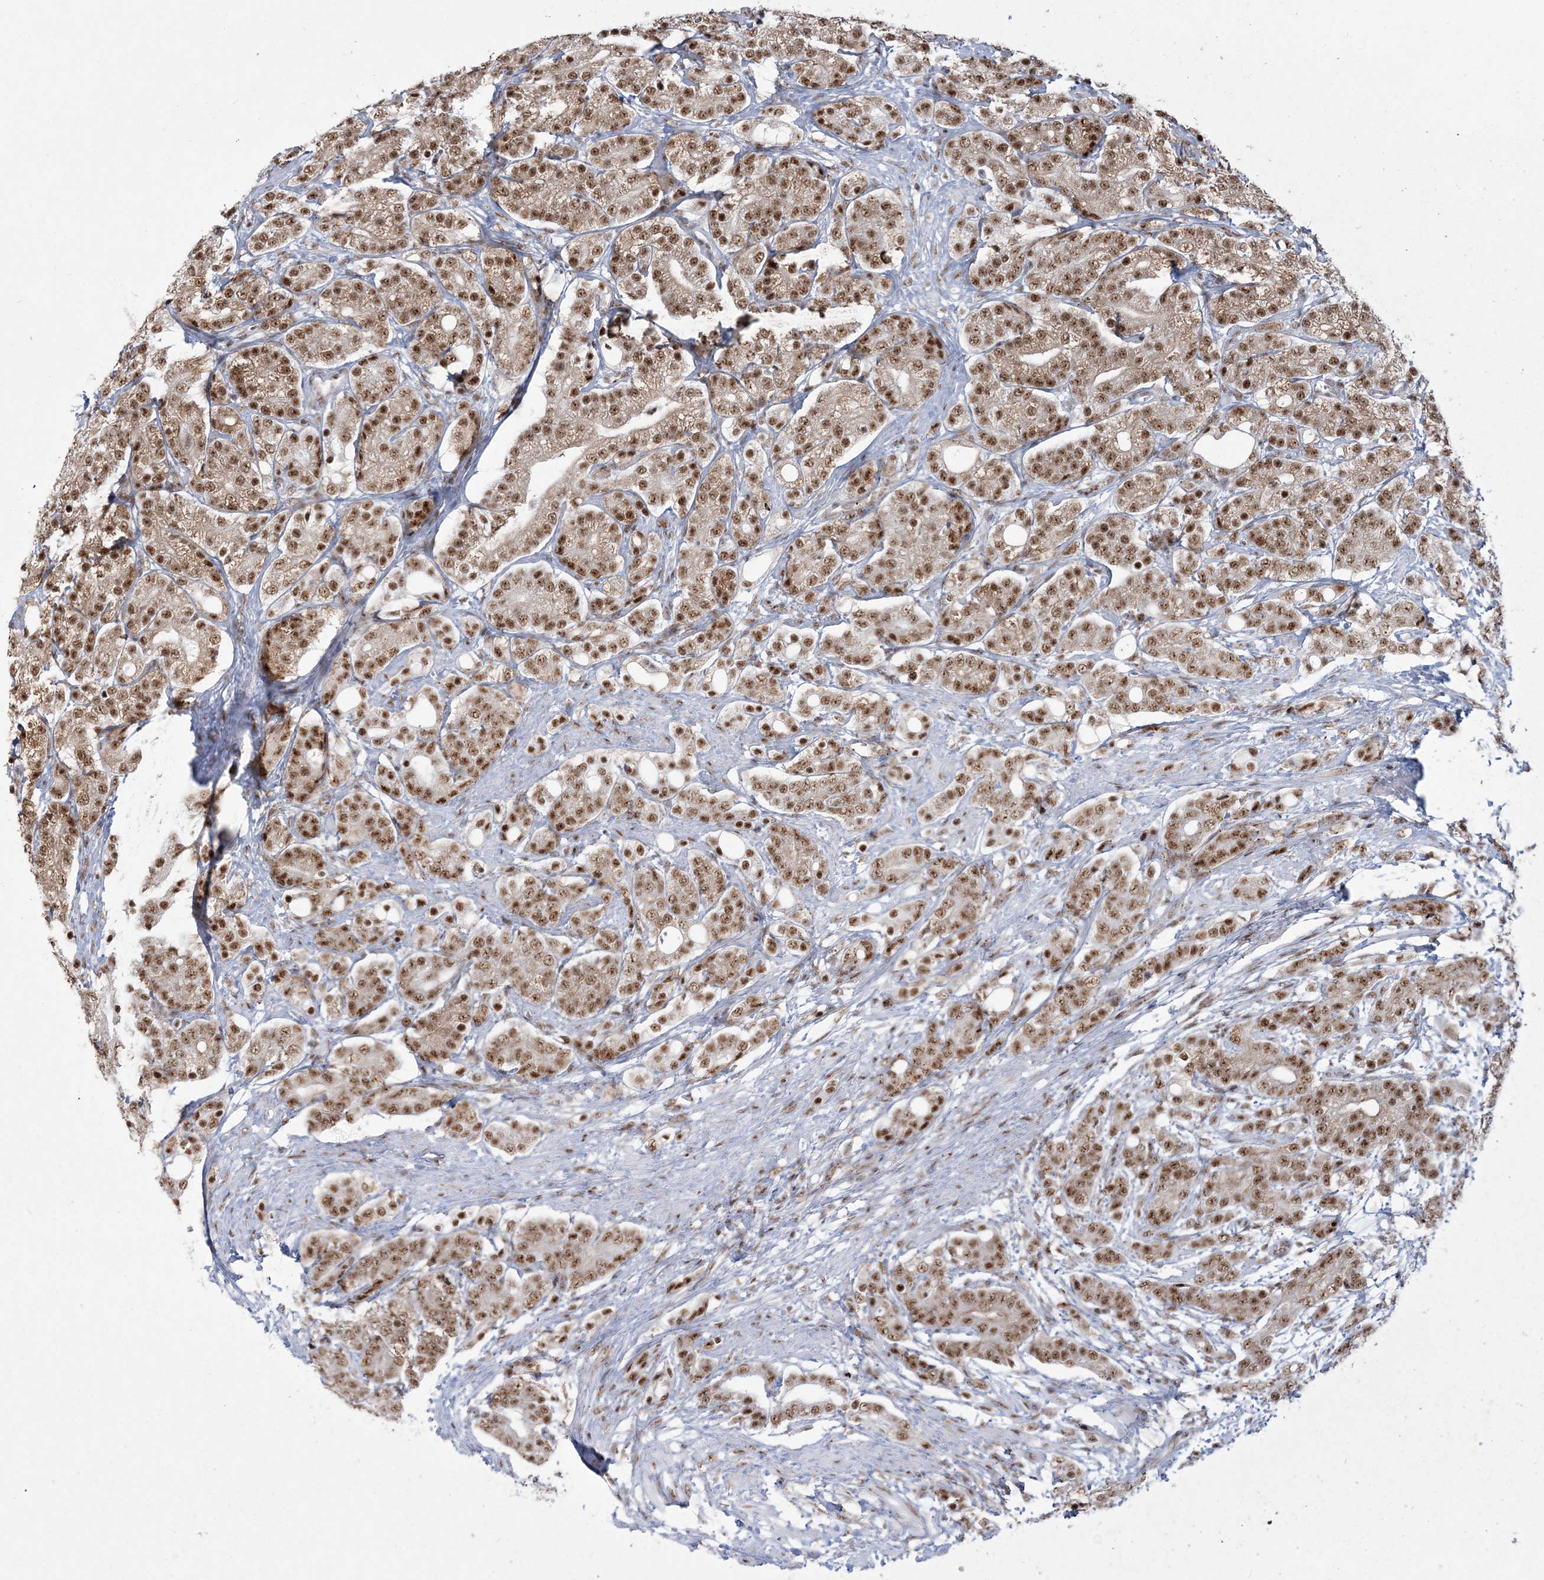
{"staining": {"intensity": "moderate", "quantity": ">75%", "location": "nuclear"}, "tissue": "prostate cancer", "cell_type": "Tumor cells", "image_type": "cancer", "snomed": [{"axis": "morphology", "description": "Adenocarcinoma, High grade"}, {"axis": "topography", "description": "Prostate"}], "caption": "A photomicrograph of human prostate adenocarcinoma (high-grade) stained for a protein shows moderate nuclear brown staining in tumor cells.", "gene": "RBM17", "patient": {"sex": "male", "age": 57}}